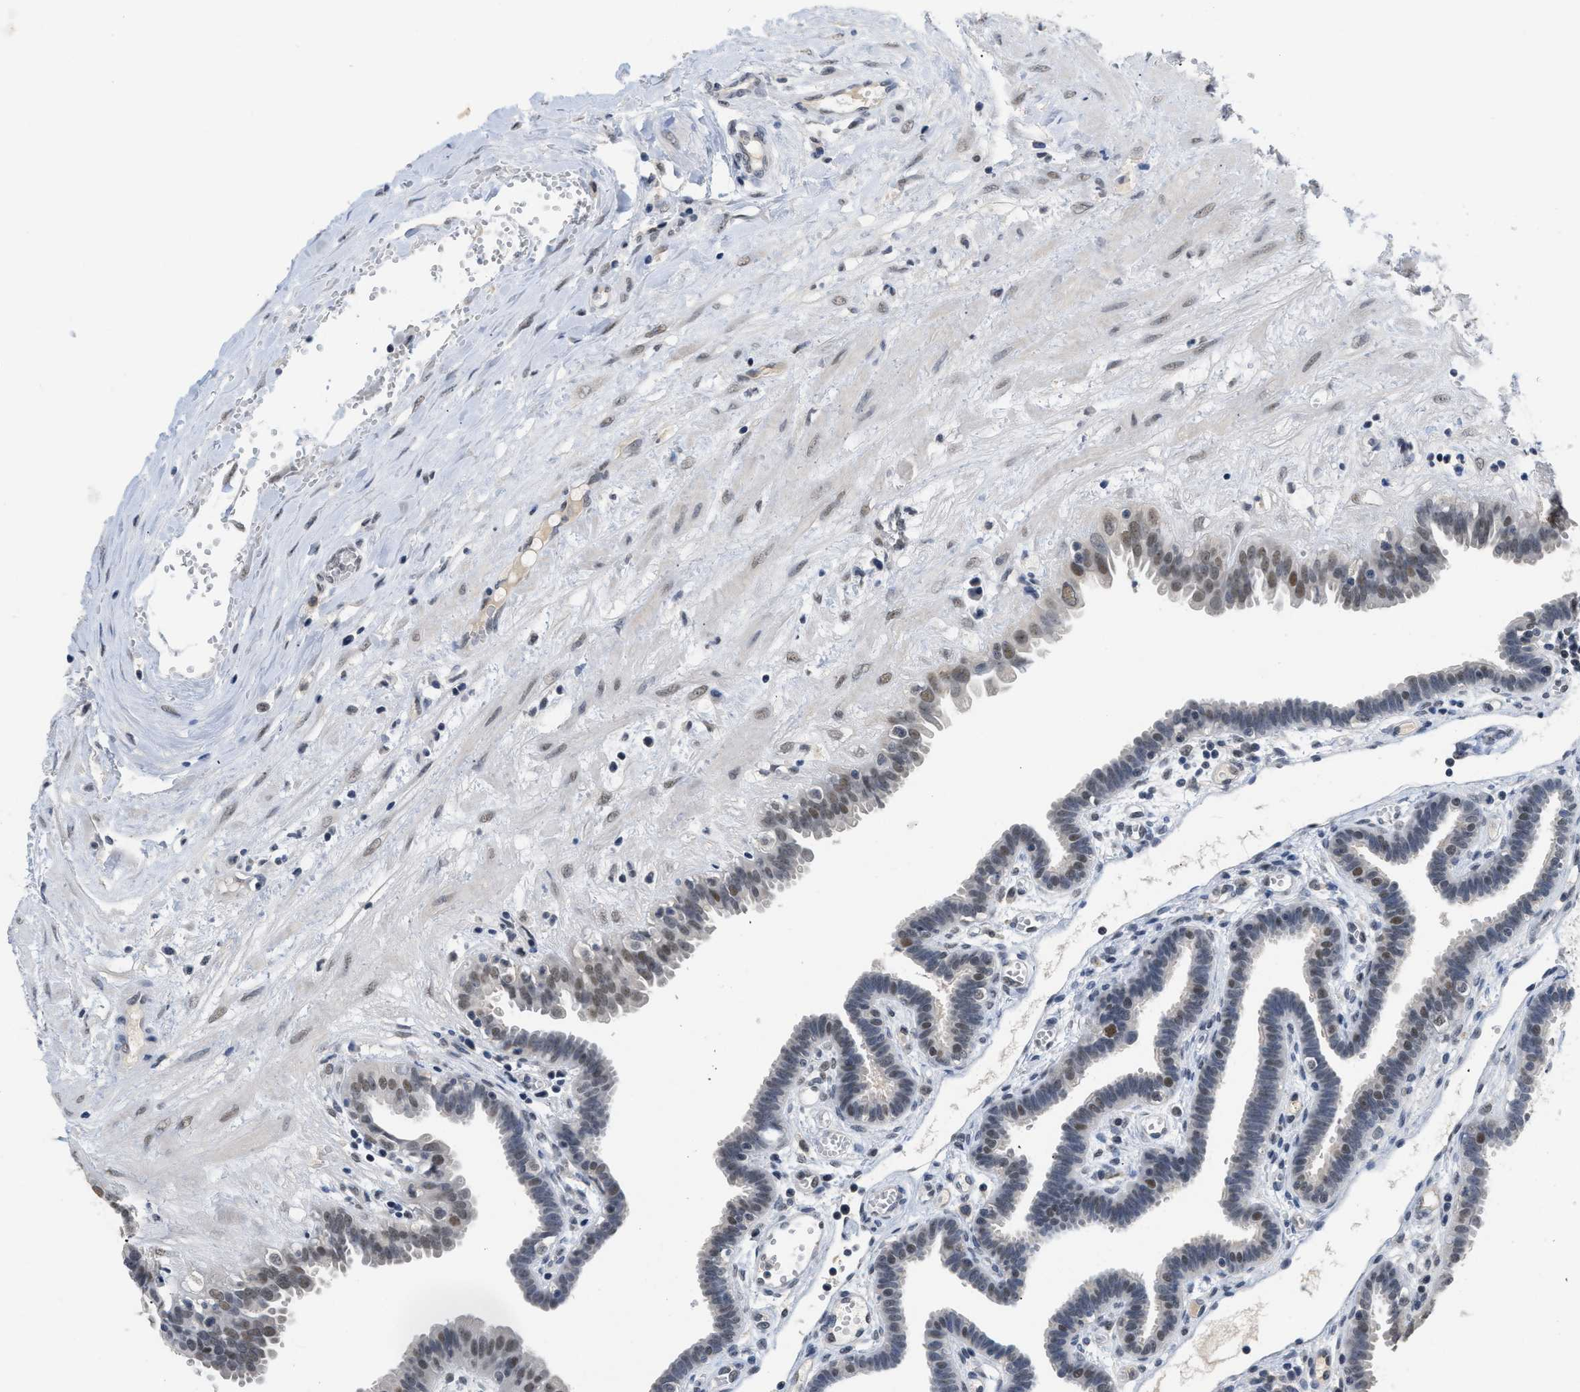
{"staining": {"intensity": "moderate", "quantity": "<25%", "location": "nuclear"}, "tissue": "fallopian tube", "cell_type": "Glandular cells", "image_type": "normal", "snomed": [{"axis": "morphology", "description": "Normal tissue, NOS"}, {"axis": "topography", "description": "Fallopian tube"}, {"axis": "topography", "description": "Placenta"}], "caption": "A photomicrograph of fallopian tube stained for a protein reveals moderate nuclear brown staining in glandular cells.", "gene": "GGNBP2", "patient": {"sex": "female", "age": 32}}